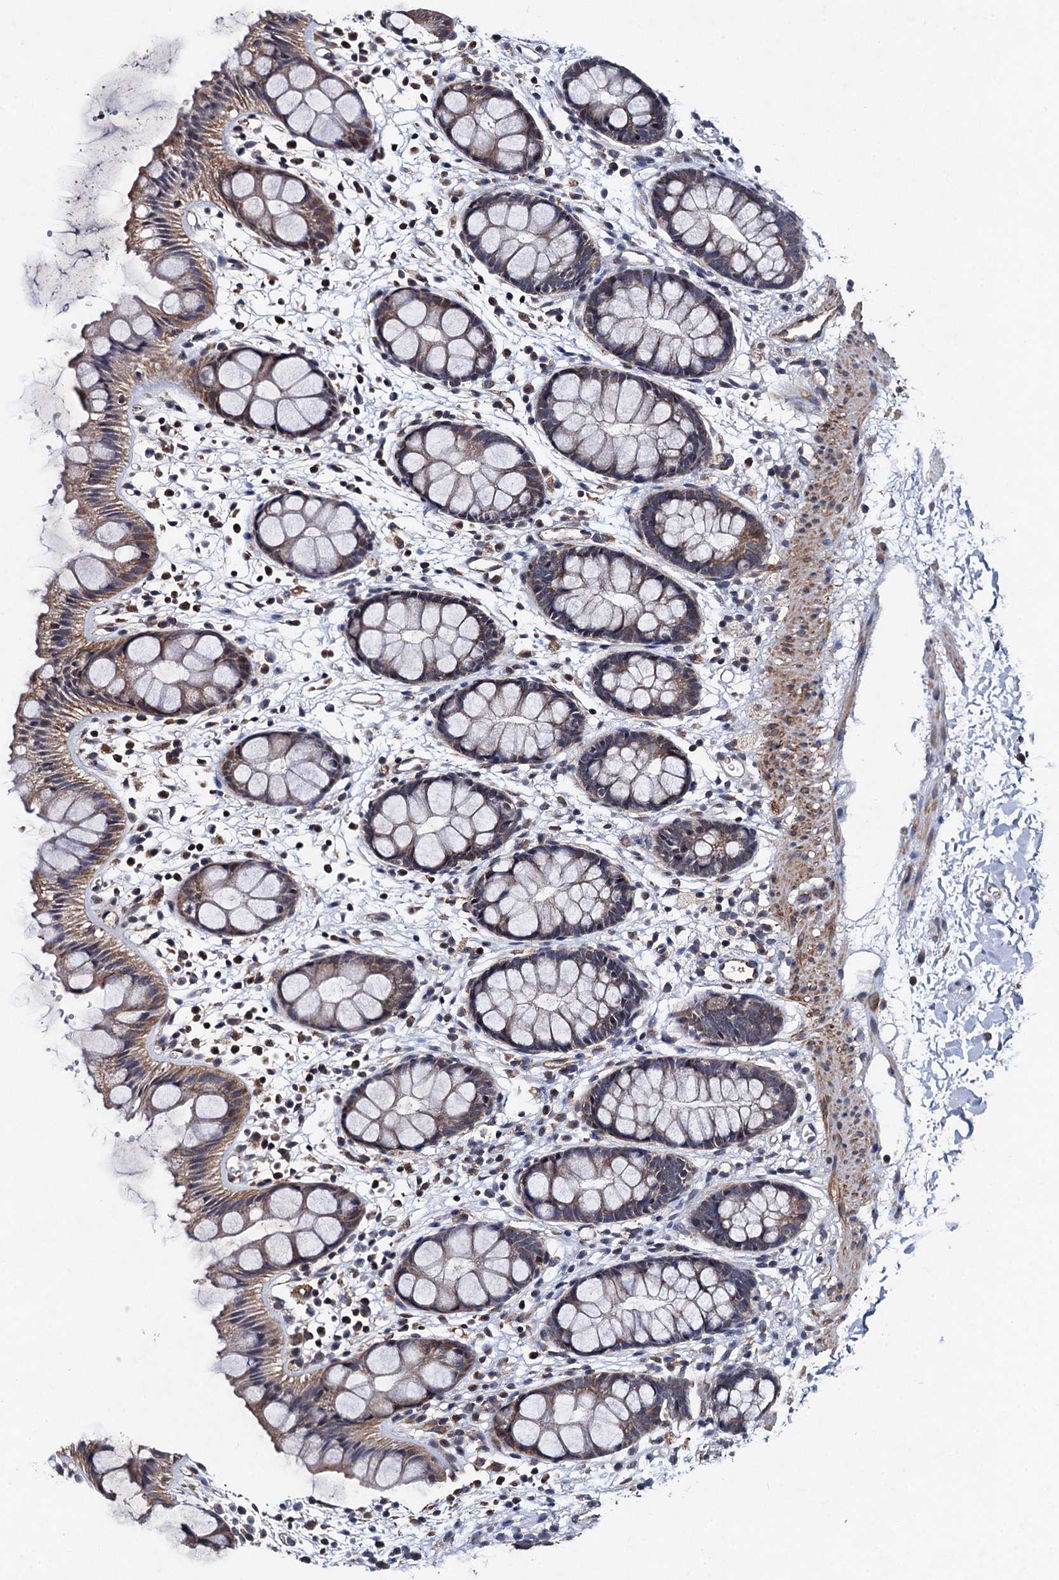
{"staining": {"intensity": "moderate", "quantity": ">75%", "location": "cytoplasmic/membranous"}, "tissue": "rectum", "cell_type": "Glandular cells", "image_type": "normal", "snomed": [{"axis": "morphology", "description": "Normal tissue, NOS"}, {"axis": "topography", "description": "Rectum"}], "caption": "Approximately >75% of glandular cells in benign rectum demonstrate moderate cytoplasmic/membranous protein staining as visualized by brown immunohistochemical staining.", "gene": "PPTC7", "patient": {"sex": "female", "age": 65}}